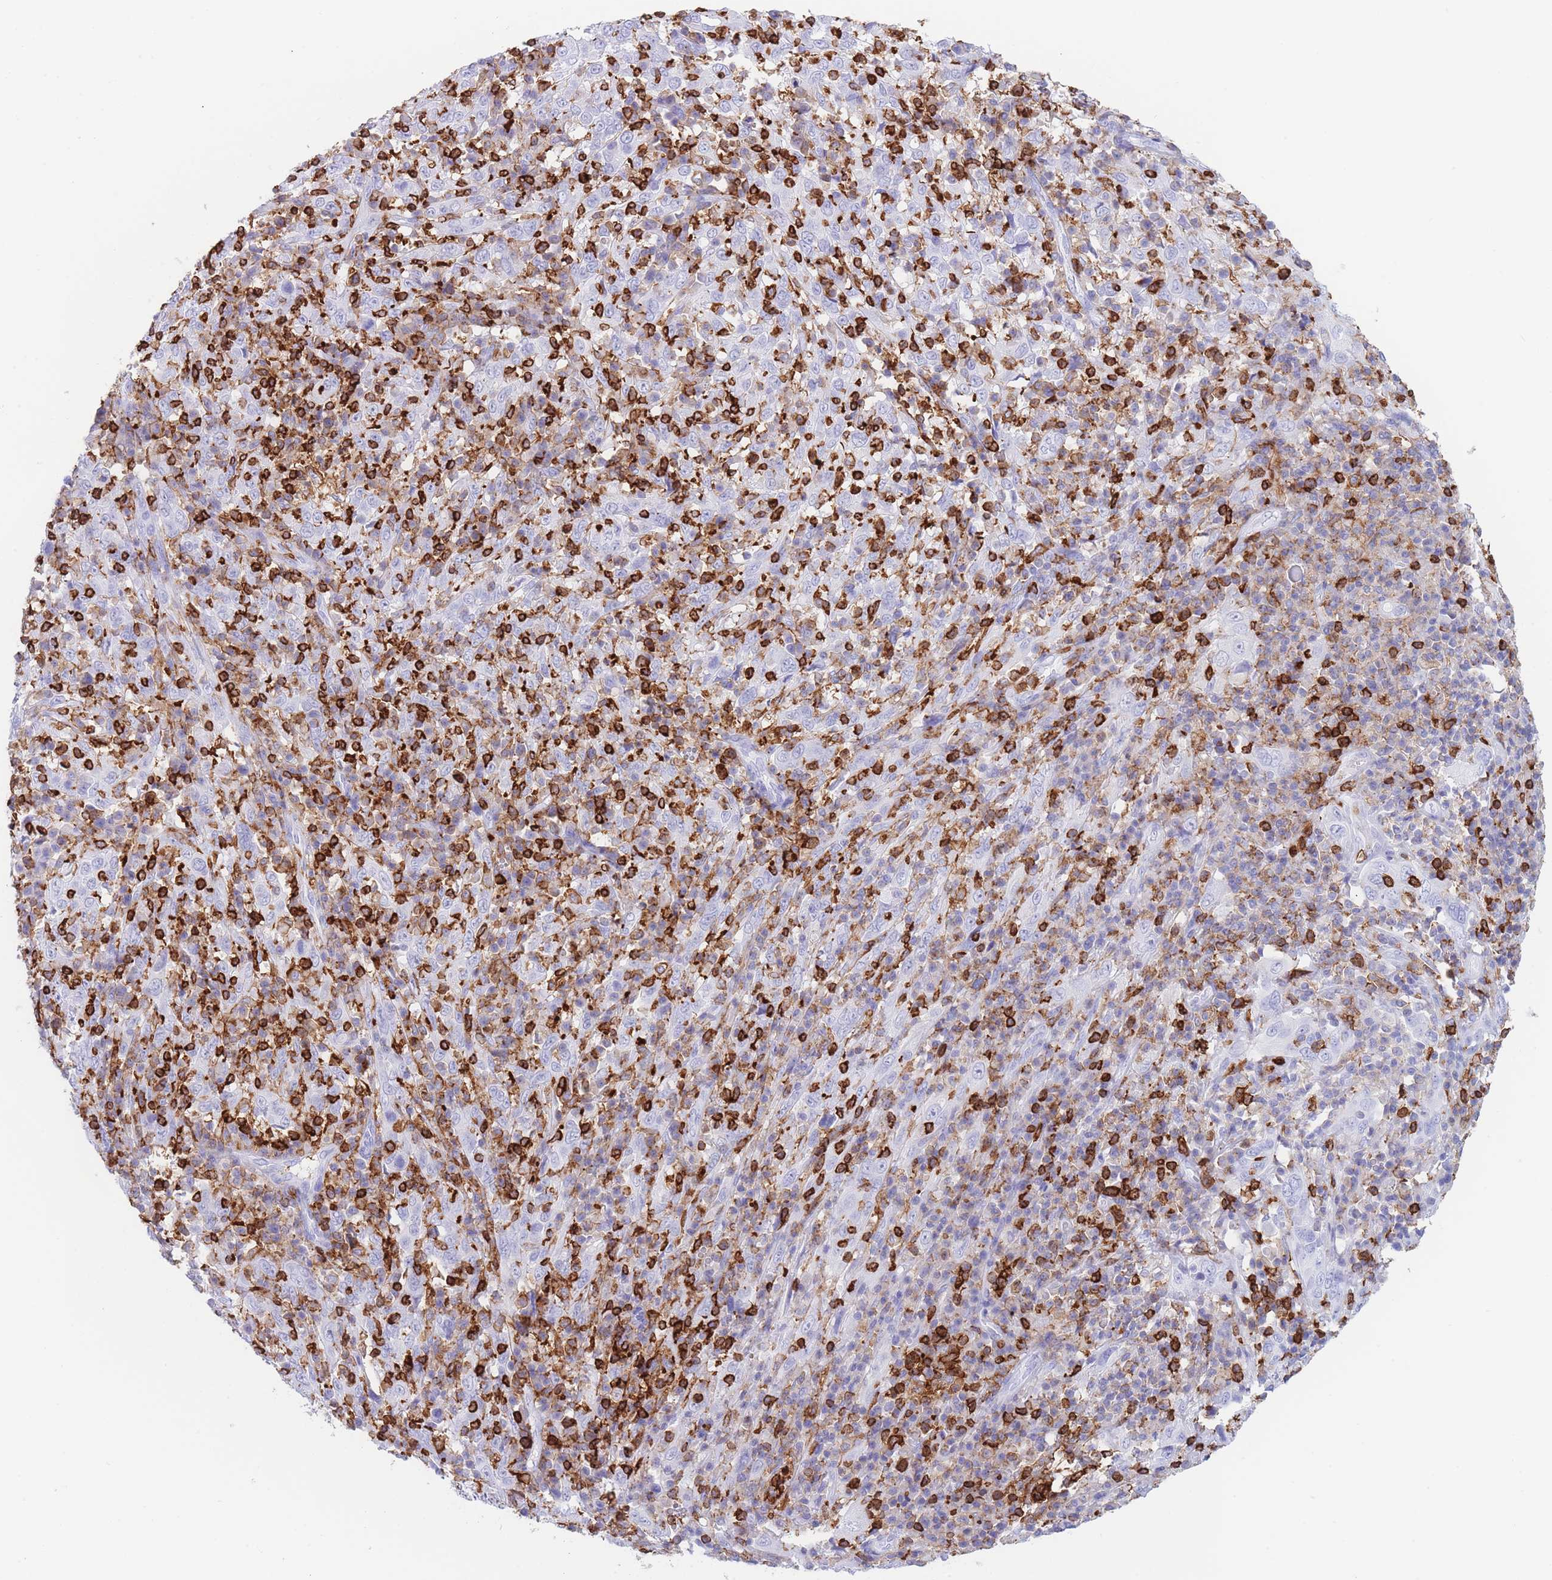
{"staining": {"intensity": "weak", "quantity": "25%-75%", "location": "cytoplasmic/membranous"}, "tissue": "cervical cancer", "cell_type": "Tumor cells", "image_type": "cancer", "snomed": [{"axis": "morphology", "description": "Squamous cell carcinoma, NOS"}, {"axis": "topography", "description": "Cervix"}], "caption": "An IHC image of tumor tissue is shown. Protein staining in brown labels weak cytoplasmic/membranous positivity in cervical cancer (squamous cell carcinoma) within tumor cells.", "gene": "CORO1A", "patient": {"sex": "female", "age": 46}}